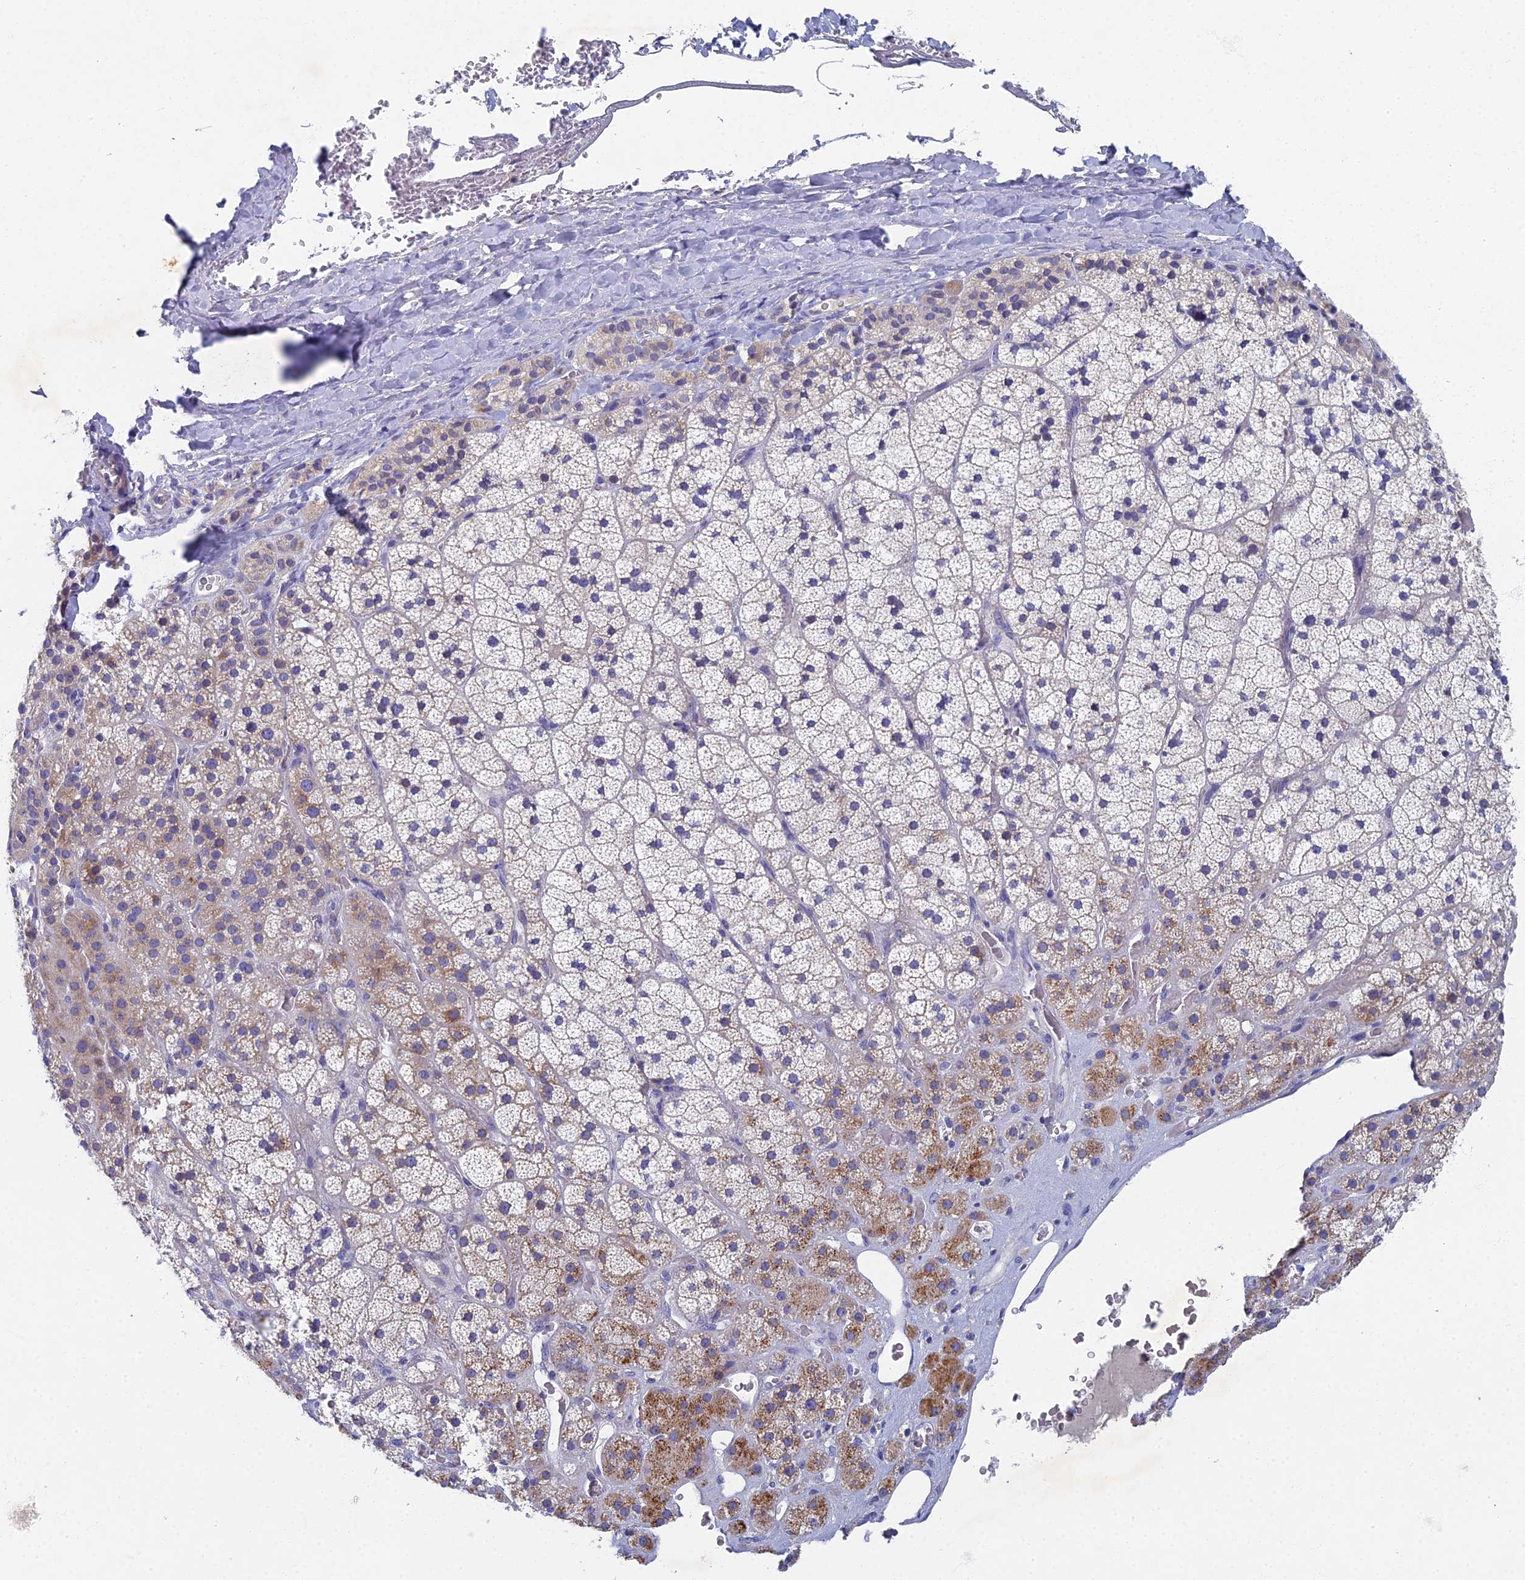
{"staining": {"intensity": "moderate", "quantity": "25%-75%", "location": "cytoplasmic/membranous"}, "tissue": "adrenal gland", "cell_type": "Glandular cells", "image_type": "normal", "snomed": [{"axis": "morphology", "description": "Normal tissue, NOS"}, {"axis": "topography", "description": "Adrenal gland"}], "caption": "Immunohistochemical staining of normal adrenal gland displays medium levels of moderate cytoplasmic/membranous staining in approximately 25%-75% of glandular cells.", "gene": "SPIN4", "patient": {"sex": "male", "age": 57}}